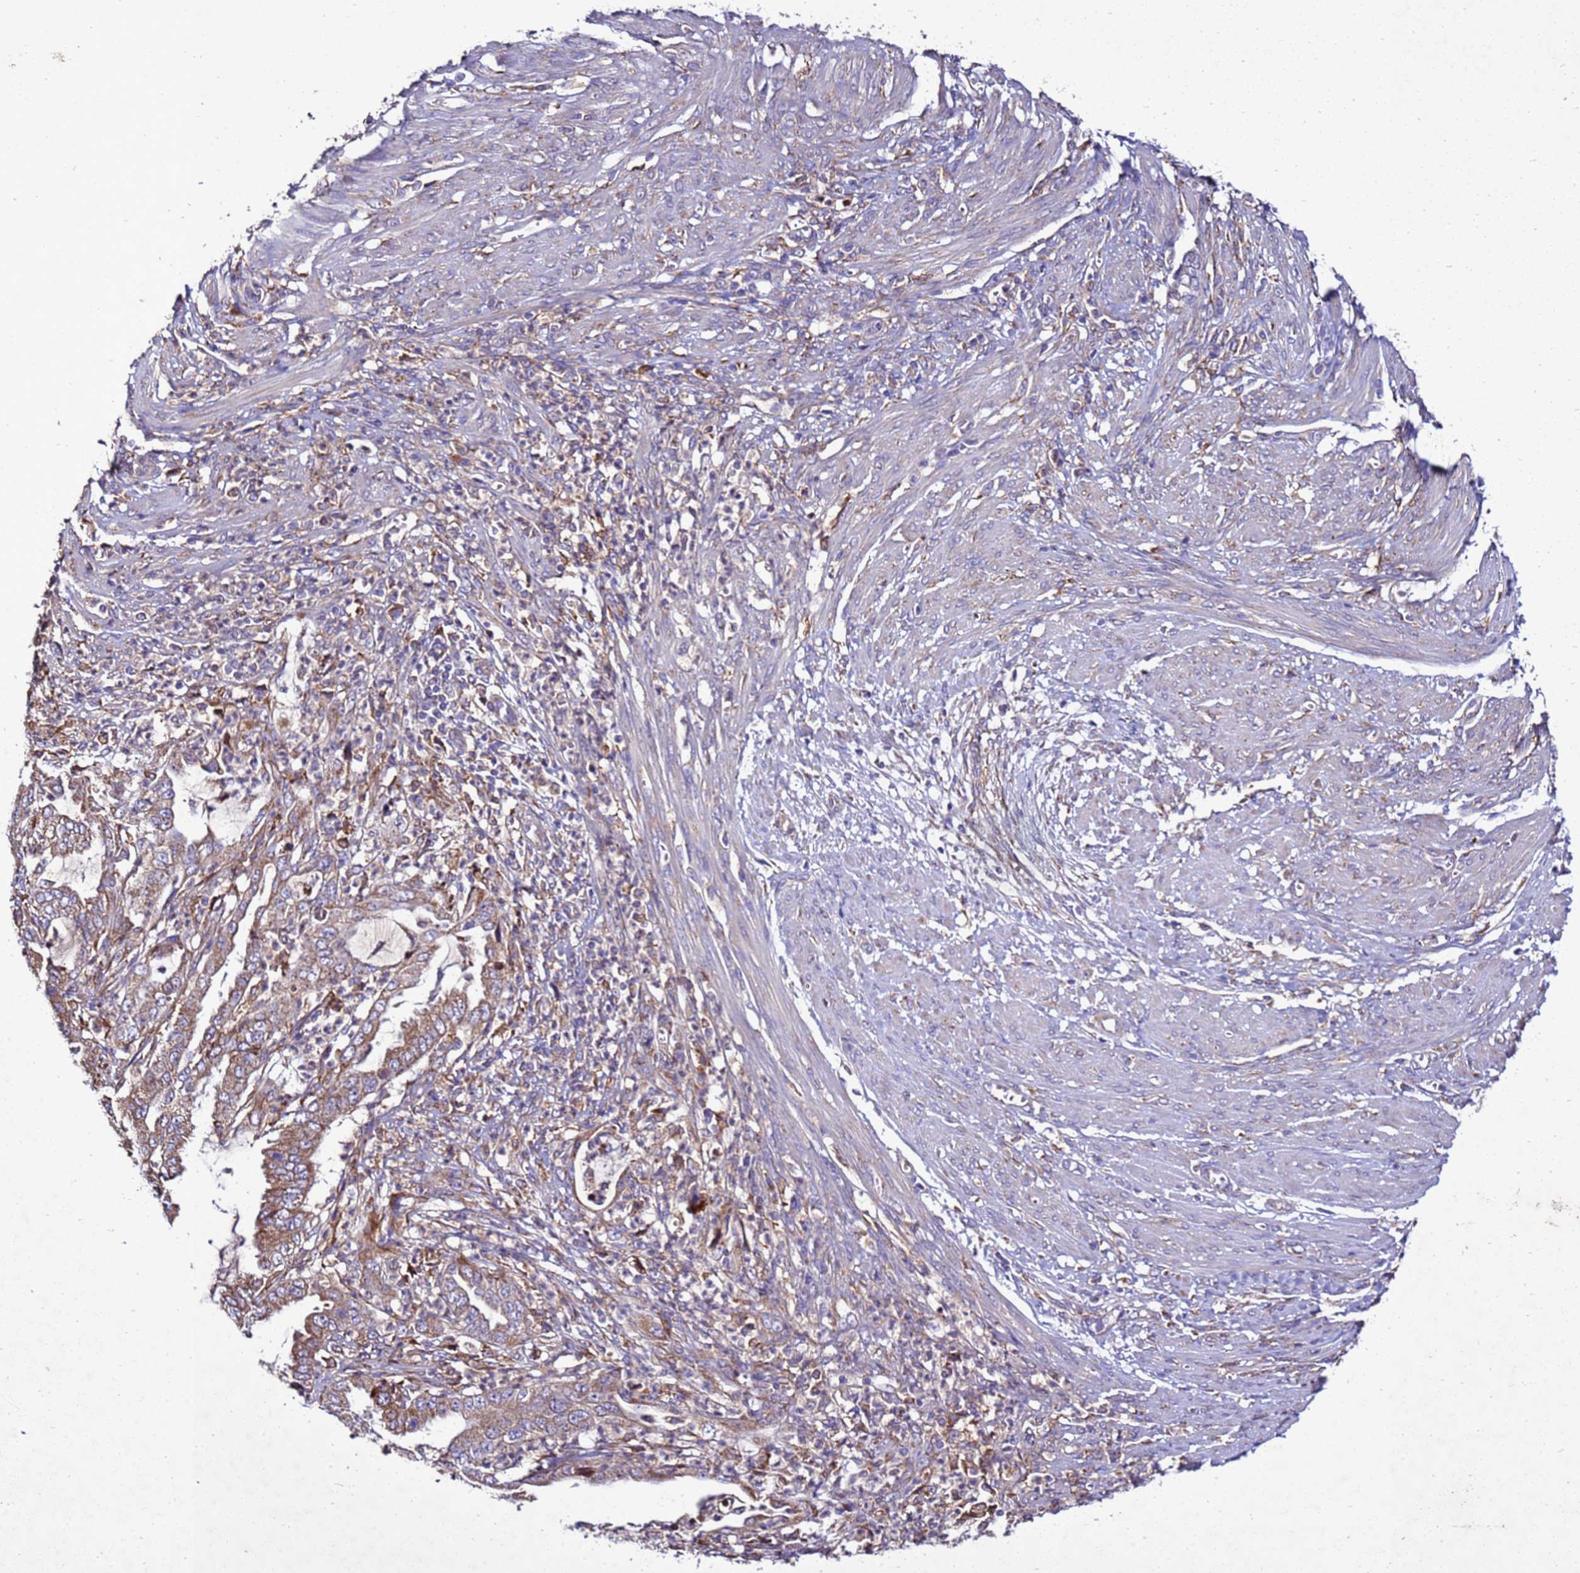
{"staining": {"intensity": "moderate", "quantity": ">75%", "location": "cytoplasmic/membranous"}, "tissue": "endometrial cancer", "cell_type": "Tumor cells", "image_type": "cancer", "snomed": [{"axis": "morphology", "description": "Adenocarcinoma, NOS"}, {"axis": "topography", "description": "Endometrium"}], "caption": "High-magnification brightfield microscopy of endometrial cancer (adenocarcinoma) stained with DAB (brown) and counterstained with hematoxylin (blue). tumor cells exhibit moderate cytoplasmic/membranous positivity is appreciated in about>75% of cells. Ihc stains the protein of interest in brown and the nuclei are stained blue.", "gene": "ANTKMT", "patient": {"sex": "female", "age": 51}}